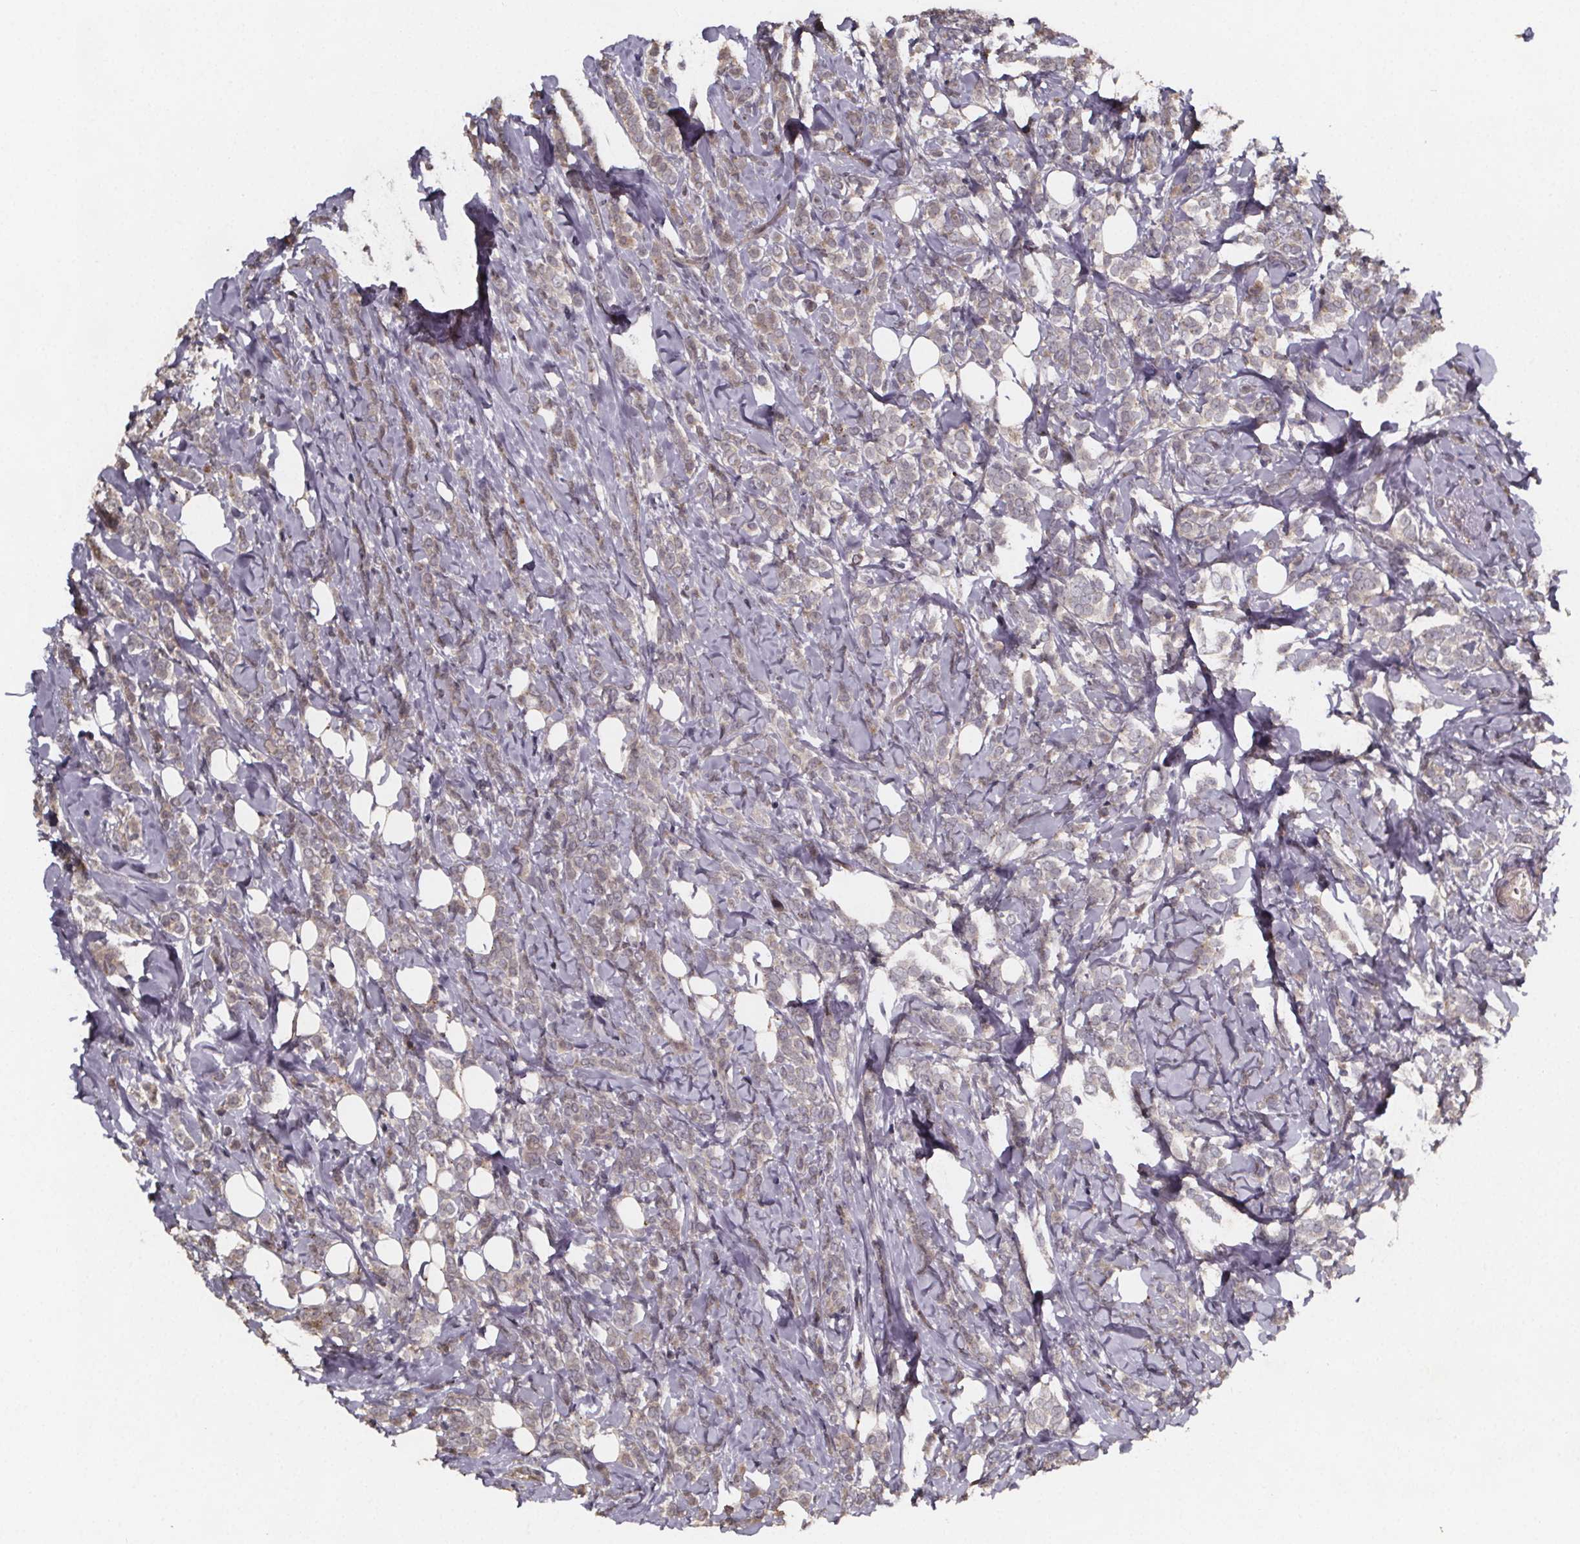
{"staining": {"intensity": "weak", "quantity": "25%-75%", "location": "cytoplasmic/membranous"}, "tissue": "breast cancer", "cell_type": "Tumor cells", "image_type": "cancer", "snomed": [{"axis": "morphology", "description": "Lobular carcinoma"}, {"axis": "topography", "description": "Breast"}], "caption": "DAB immunohistochemical staining of breast cancer exhibits weak cytoplasmic/membranous protein expression in approximately 25%-75% of tumor cells. The staining was performed using DAB (3,3'-diaminobenzidine) to visualize the protein expression in brown, while the nuclei were stained in blue with hematoxylin (Magnification: 20x).", "gene": "ZNF879", "patient": {"sex": "female", "age": 49}}